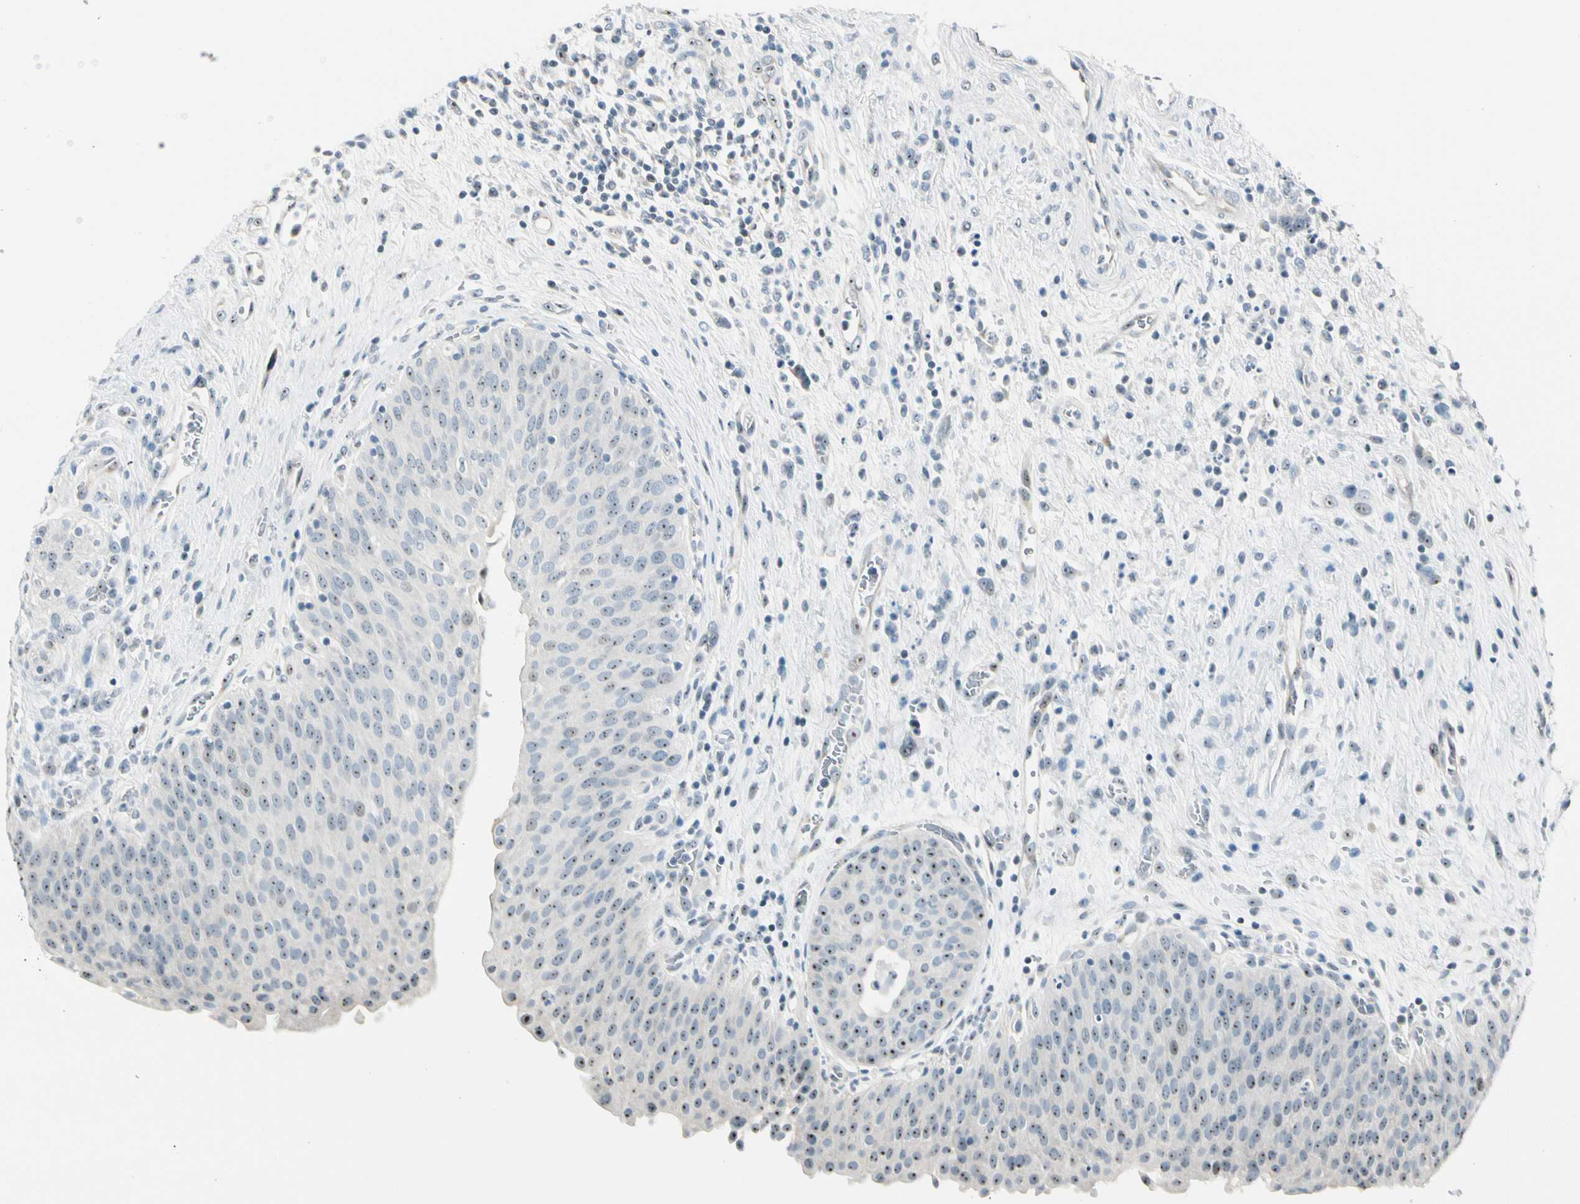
{"staining": {"intensity": "moderate", "quantity": "<25%", "location": "nuclear"}, "tissue": "urinary bladder", "cell_type": "Urothelial cells", "image_type": "normal", "snomed": [{"axis": "morphology", "description": "Normal tissue, NOS"}, {"axis": "morphology", "description": "Dysplasia, NOS"}, {"axis": "topography", "description": "Urinary bladder"}], "caption": "Protein positivity by immunohistochemistry exhibits moderate nuclear staining in approximately <25% of urothelial cells in benign urinary bladder.", "gene": "ZSCAN1", "patient": {"sex": "male", "age": 35}}